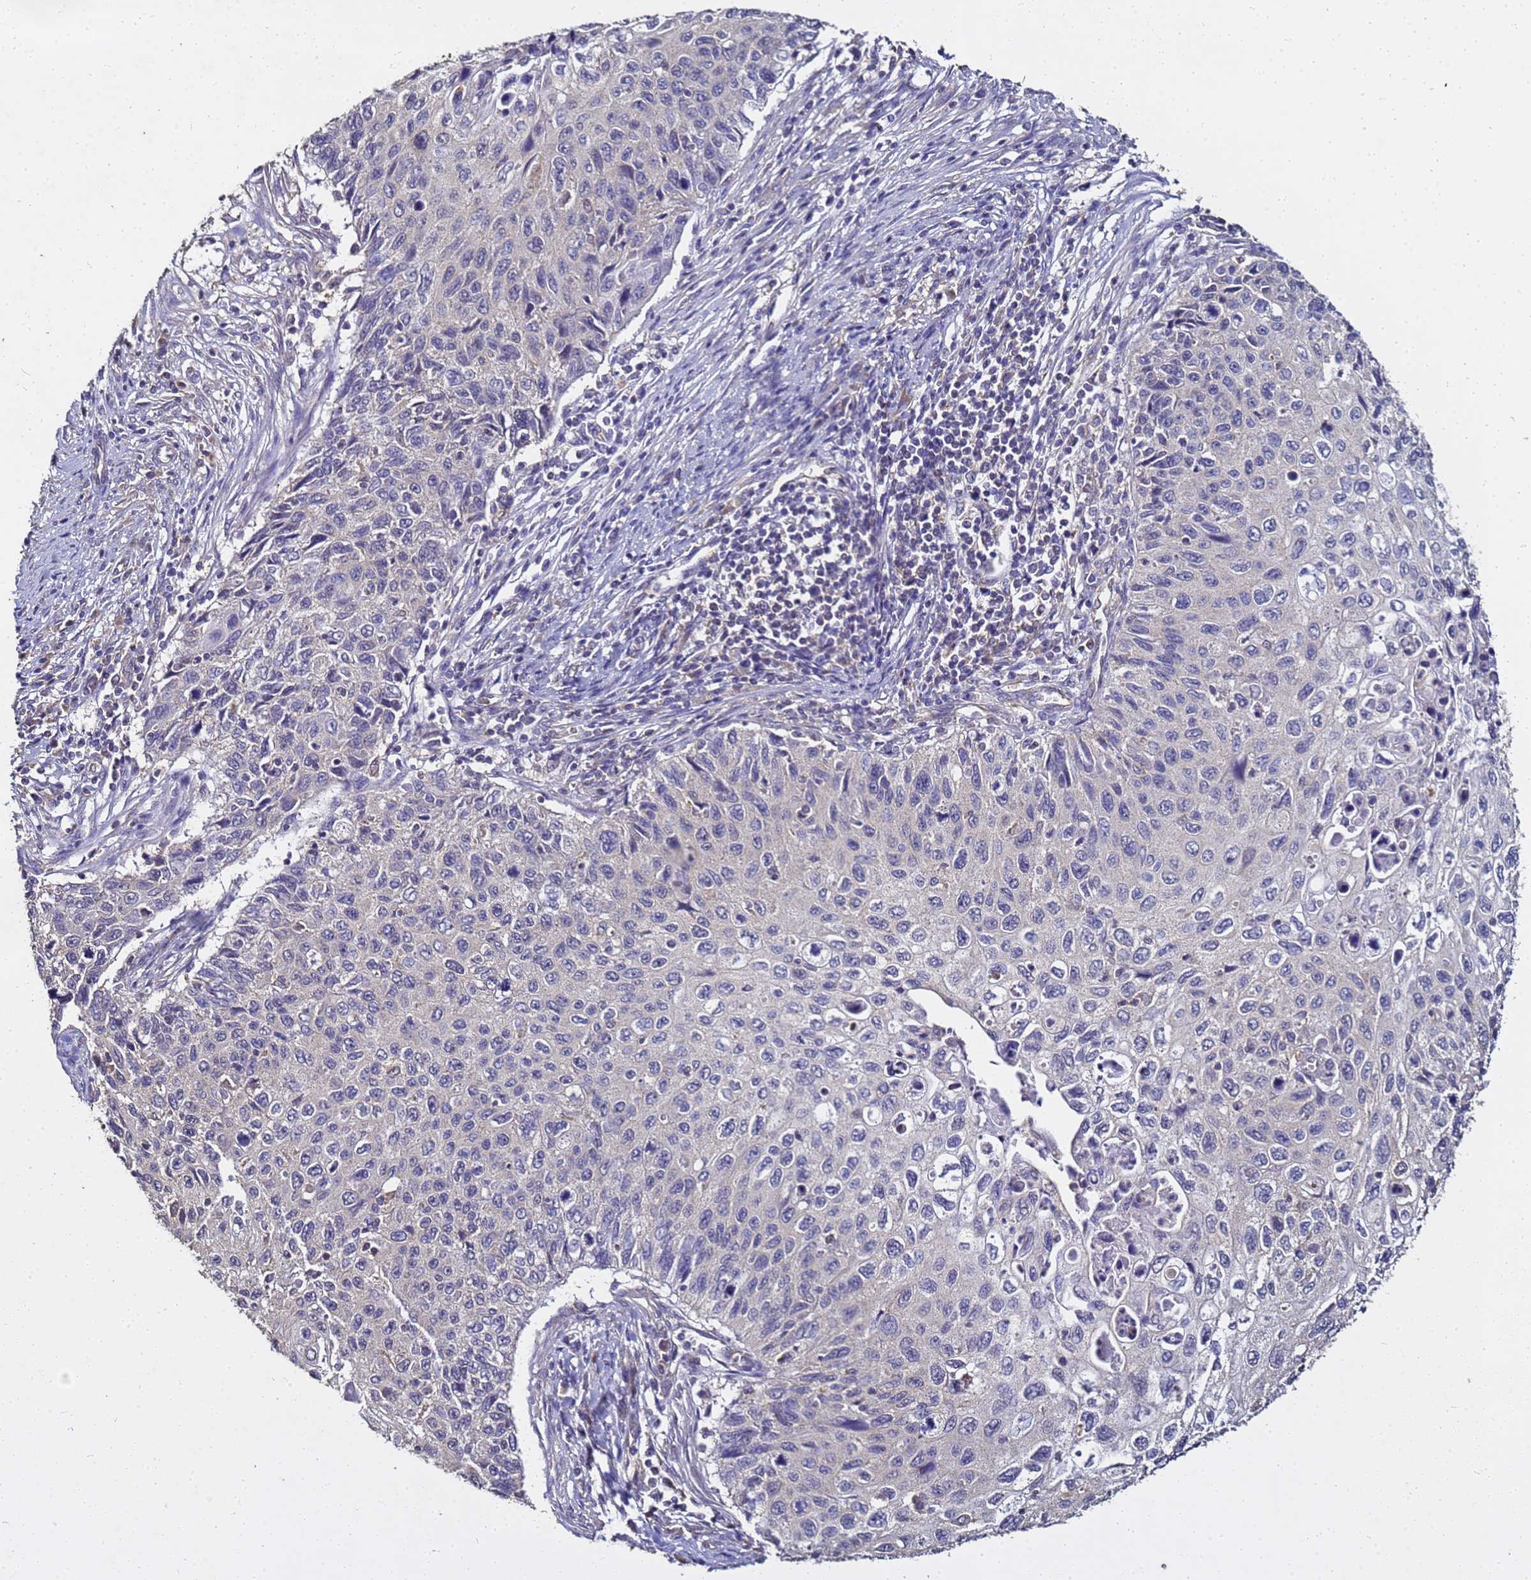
{"staining": {"intensity": "negative", "quantity": "none", "location": "none"}, "tissue": "cervical cancer", "cell_type": "Tumor cells", "image_type": "cancer", "snomed": [{"axis": "morphology", "description": "Squamous cell carcinoma, NOS"}, {"axis": "topography", "description": "Cervix"}], "caption": "Immunohistochemical staining of human cervical squamous cell carcinoma displays no significant expression in tumor cells.", "gene": "ENOPH1", "patient": {"sex": "female", "age": 70}}